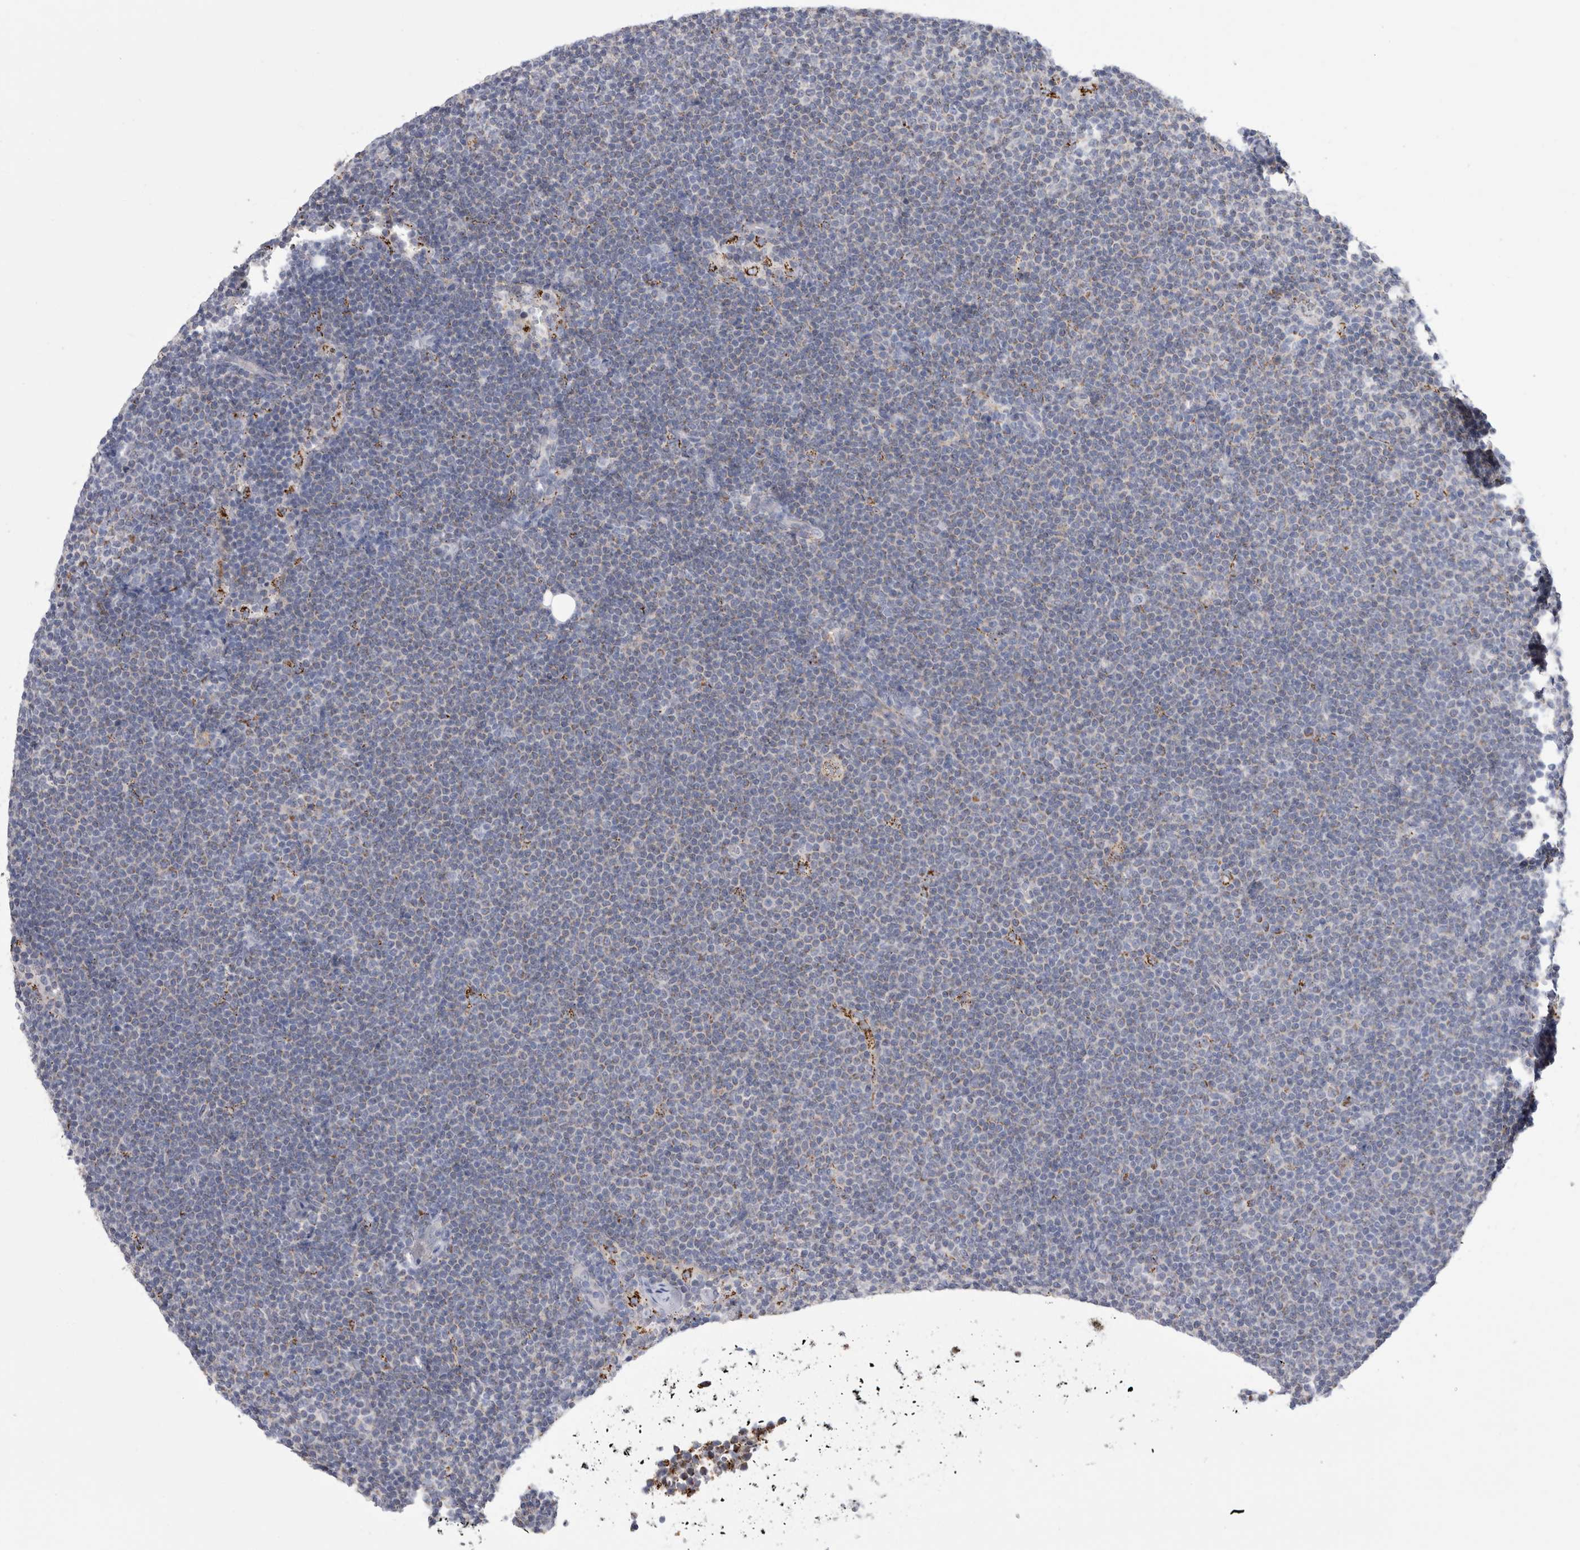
{"staining": {"intensity": "negative", "quantity": "none", "location": "none"}, "tissue": "lymphoma", "cell_type": "Tumor cells", "image_type": "cancer", "snomed": [{"axis": "morphology", "description": "Malignant lymphoma, non-Hodgkin's type, Low grade"}, {"axis": "topography", "description": "Lymph node"}], "caption": "Tumor cells show no significant protein positivity in lymphoma. The staining is performed using DAB brown chromogen with nuclei counter-stained in using hematoxylin.", "gene": "GATM", "patient": {"sex": "female", "age": 53}}